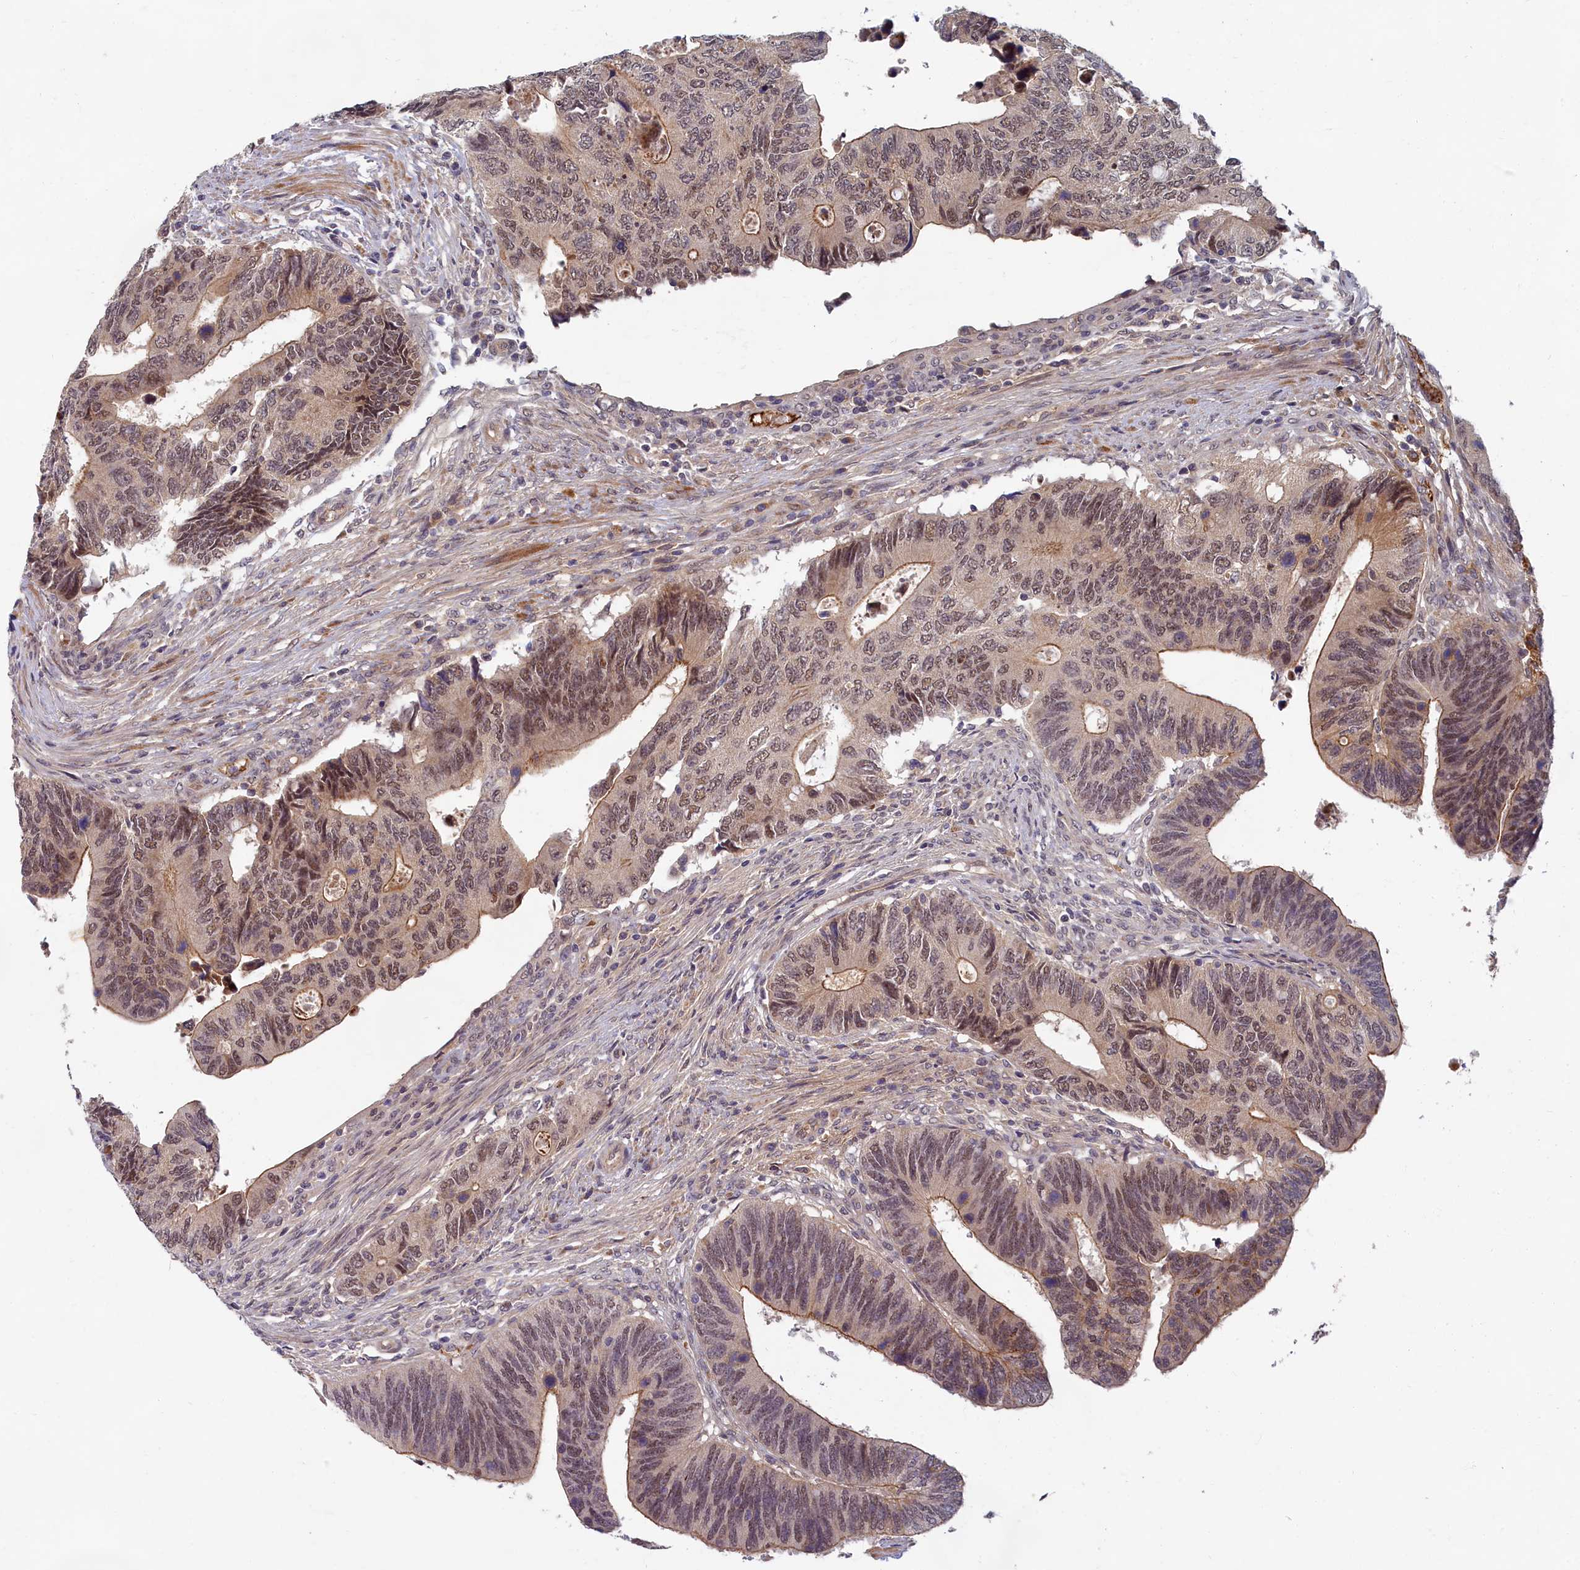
{"staining": {"intensity": "weak", "quantity": ">75%", "location": "cytoplasmic/membranous"}, "tissue": "colorectal cancer", "cell_type": "Tumor cells", "image_type": "cancer", "snomed": [{"axis": "morphology", "description": "Adenocarcinoma, NOS"}, {"axis": "topography", "description": "Colon"}], "caption": "This micrograph demonstrates adenocarcinoma (colorectal) stained with immunohistochemistry to label a protein in brown. The cytoplasmic/membranous of tumor cells show weak positivity for the protein. Nuclei are counter-stained blue.", "gene": "EARS2", "patient": {"sex": "male", "age": 87}}